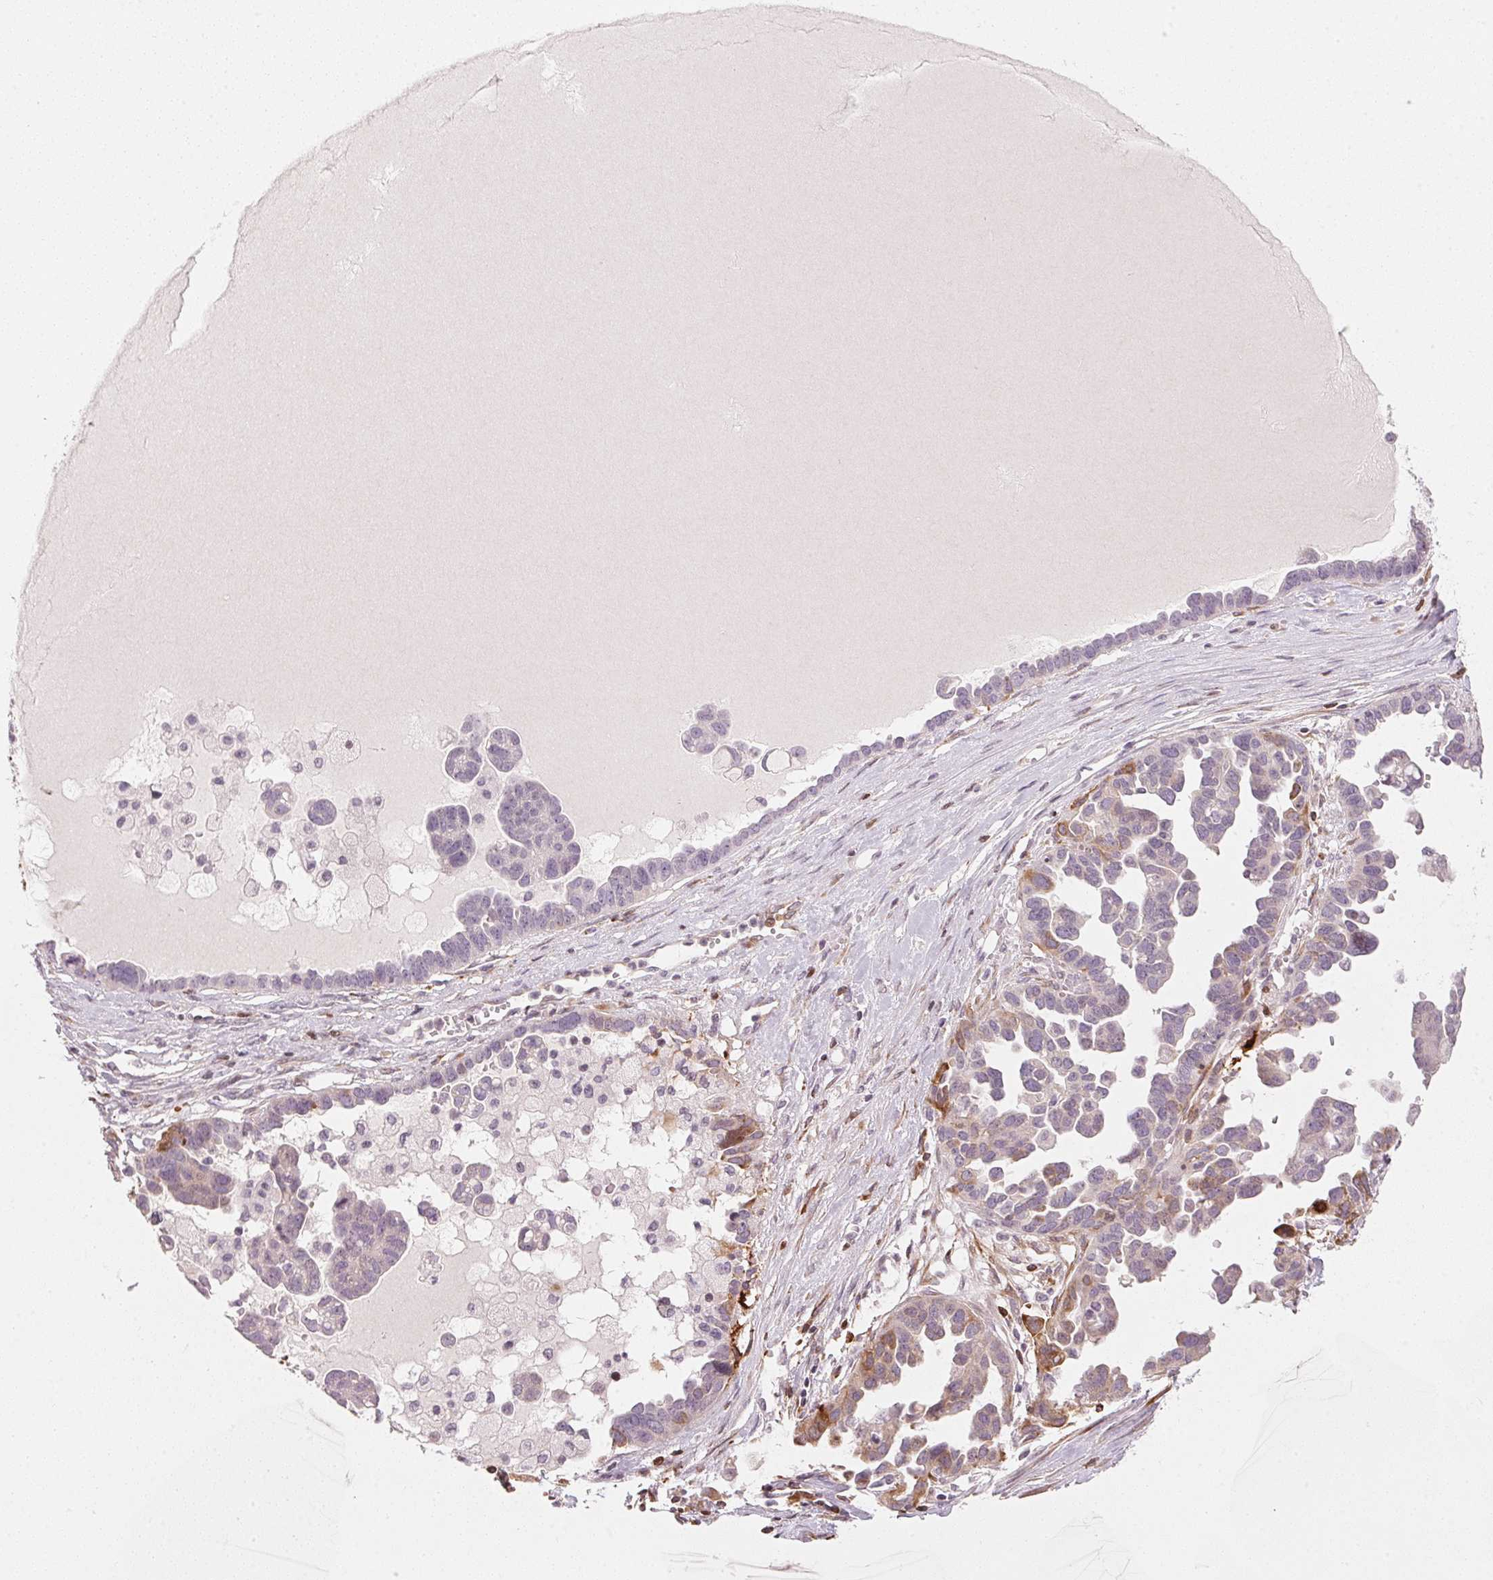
{"staining": {"intensity": "moderate", "quantity": "<25%", "location": "cytoplasmic/membranous"}, "tissue": "ovarian cancer", "cell_type": "Tumor cells", "image_type": "cancer", "snomed": [{"axis": "morphology", "description": "Cystadenocarcinoma, serous, NOS"}, {"axis": "topography", "description": "Ovary"}], "caption": "Ovarian cancer (serous cystadenocarcinoma) tissue shows moderate cytoplasmic/membranous staining in about <25% of tumor cells", "gene": "SFRP4", "patient": {"sex": "female", "age": 54}}